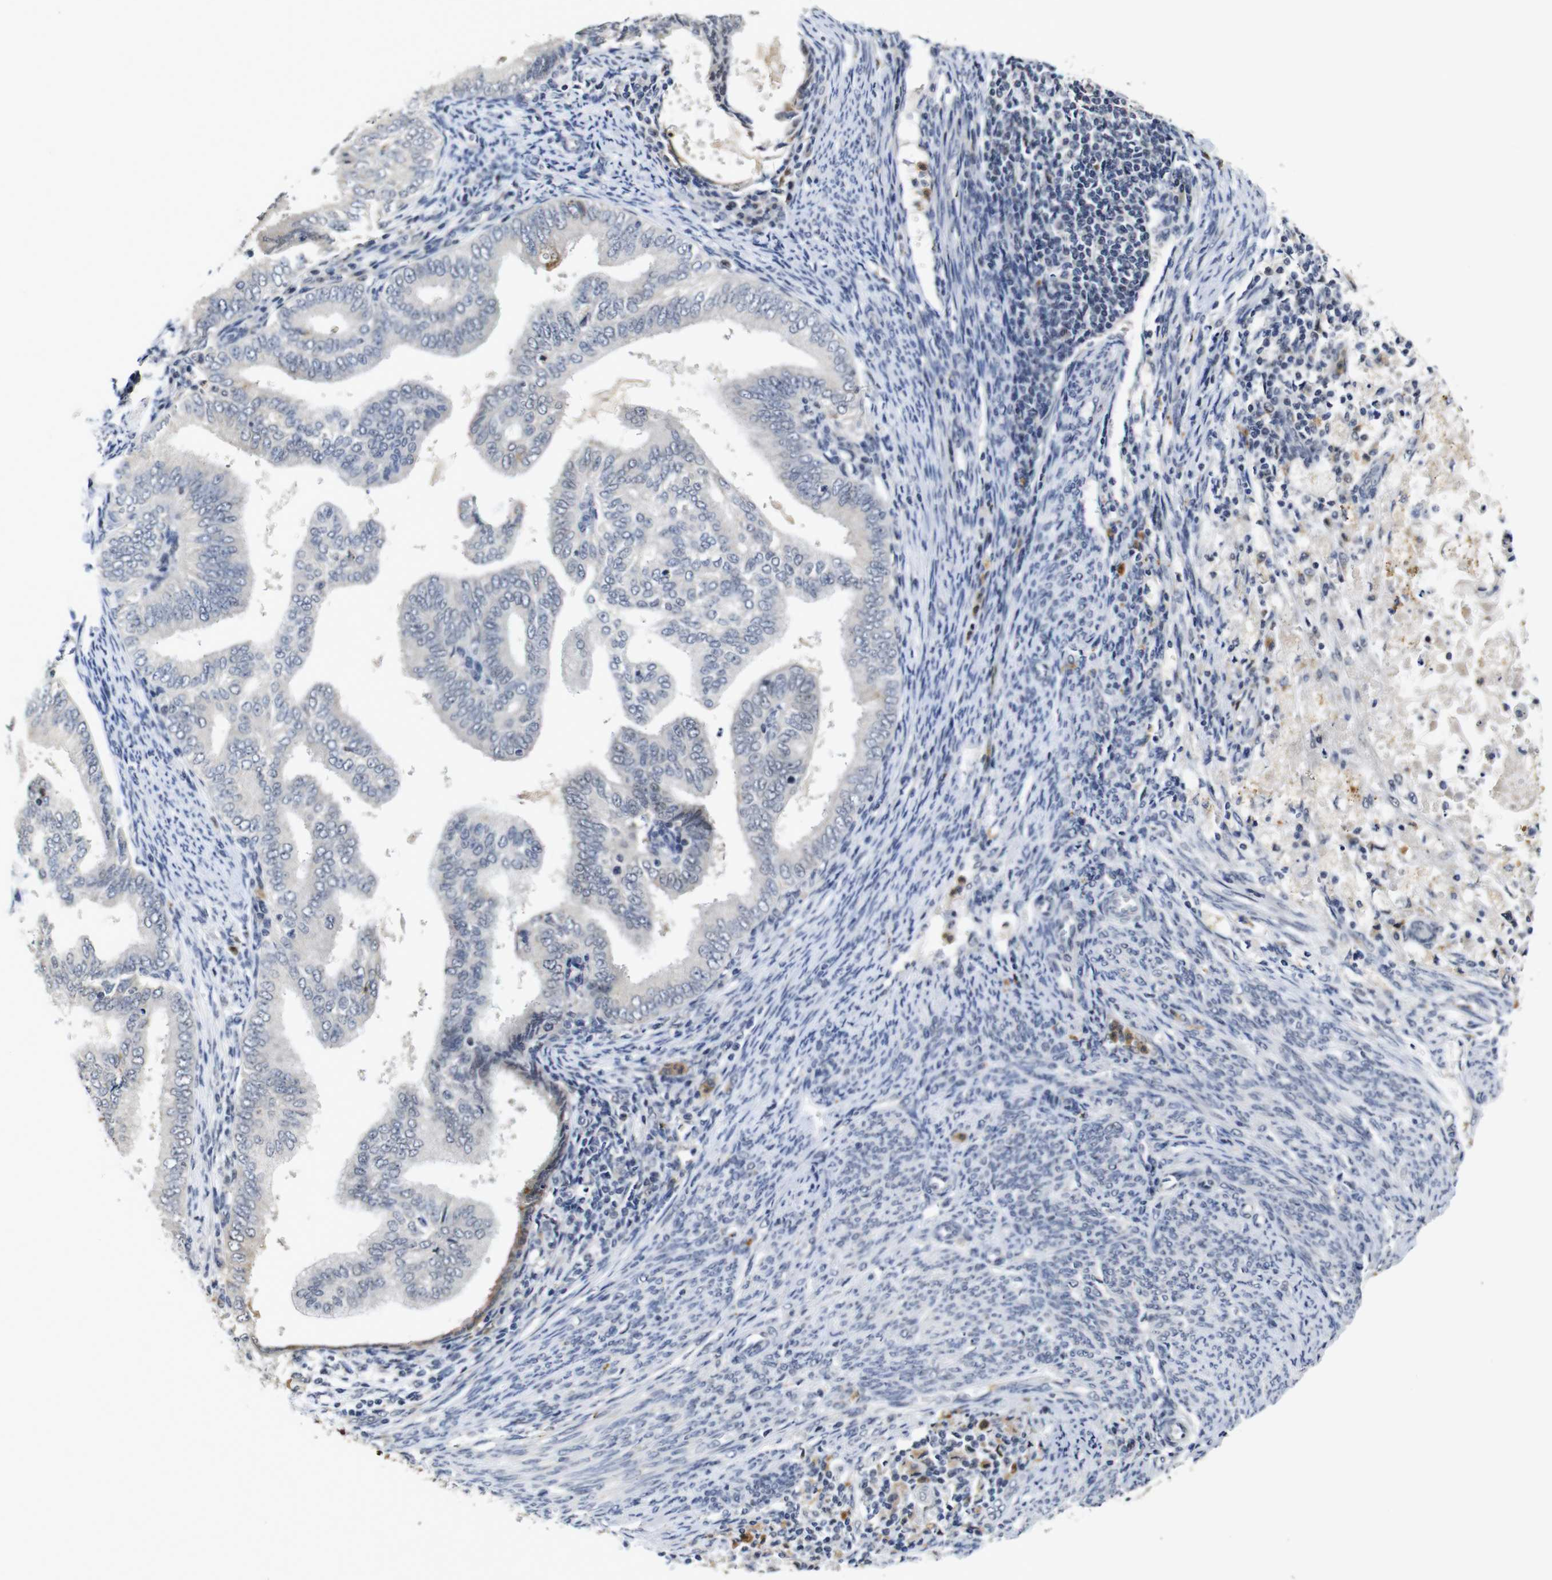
{"staining": {"intensity": "negative", "quantity": "none", "location": "none"}, "tissue": "endometrial cancer", "cell_type": "Tumor cells", "image_type": "cancer", "snomed": [{"axis": "morphology", "description": "Adenocarcinoma, NOS"}, {"axis": "topography", "description": "Endometrium"}], "caption": "Protein analysis of endometrial cancer reveals no significant staining in tumor cells. Nuclei are stained in blue.", "gene": "NTRK3", "patient": {"sex": "female", "age": 58}}